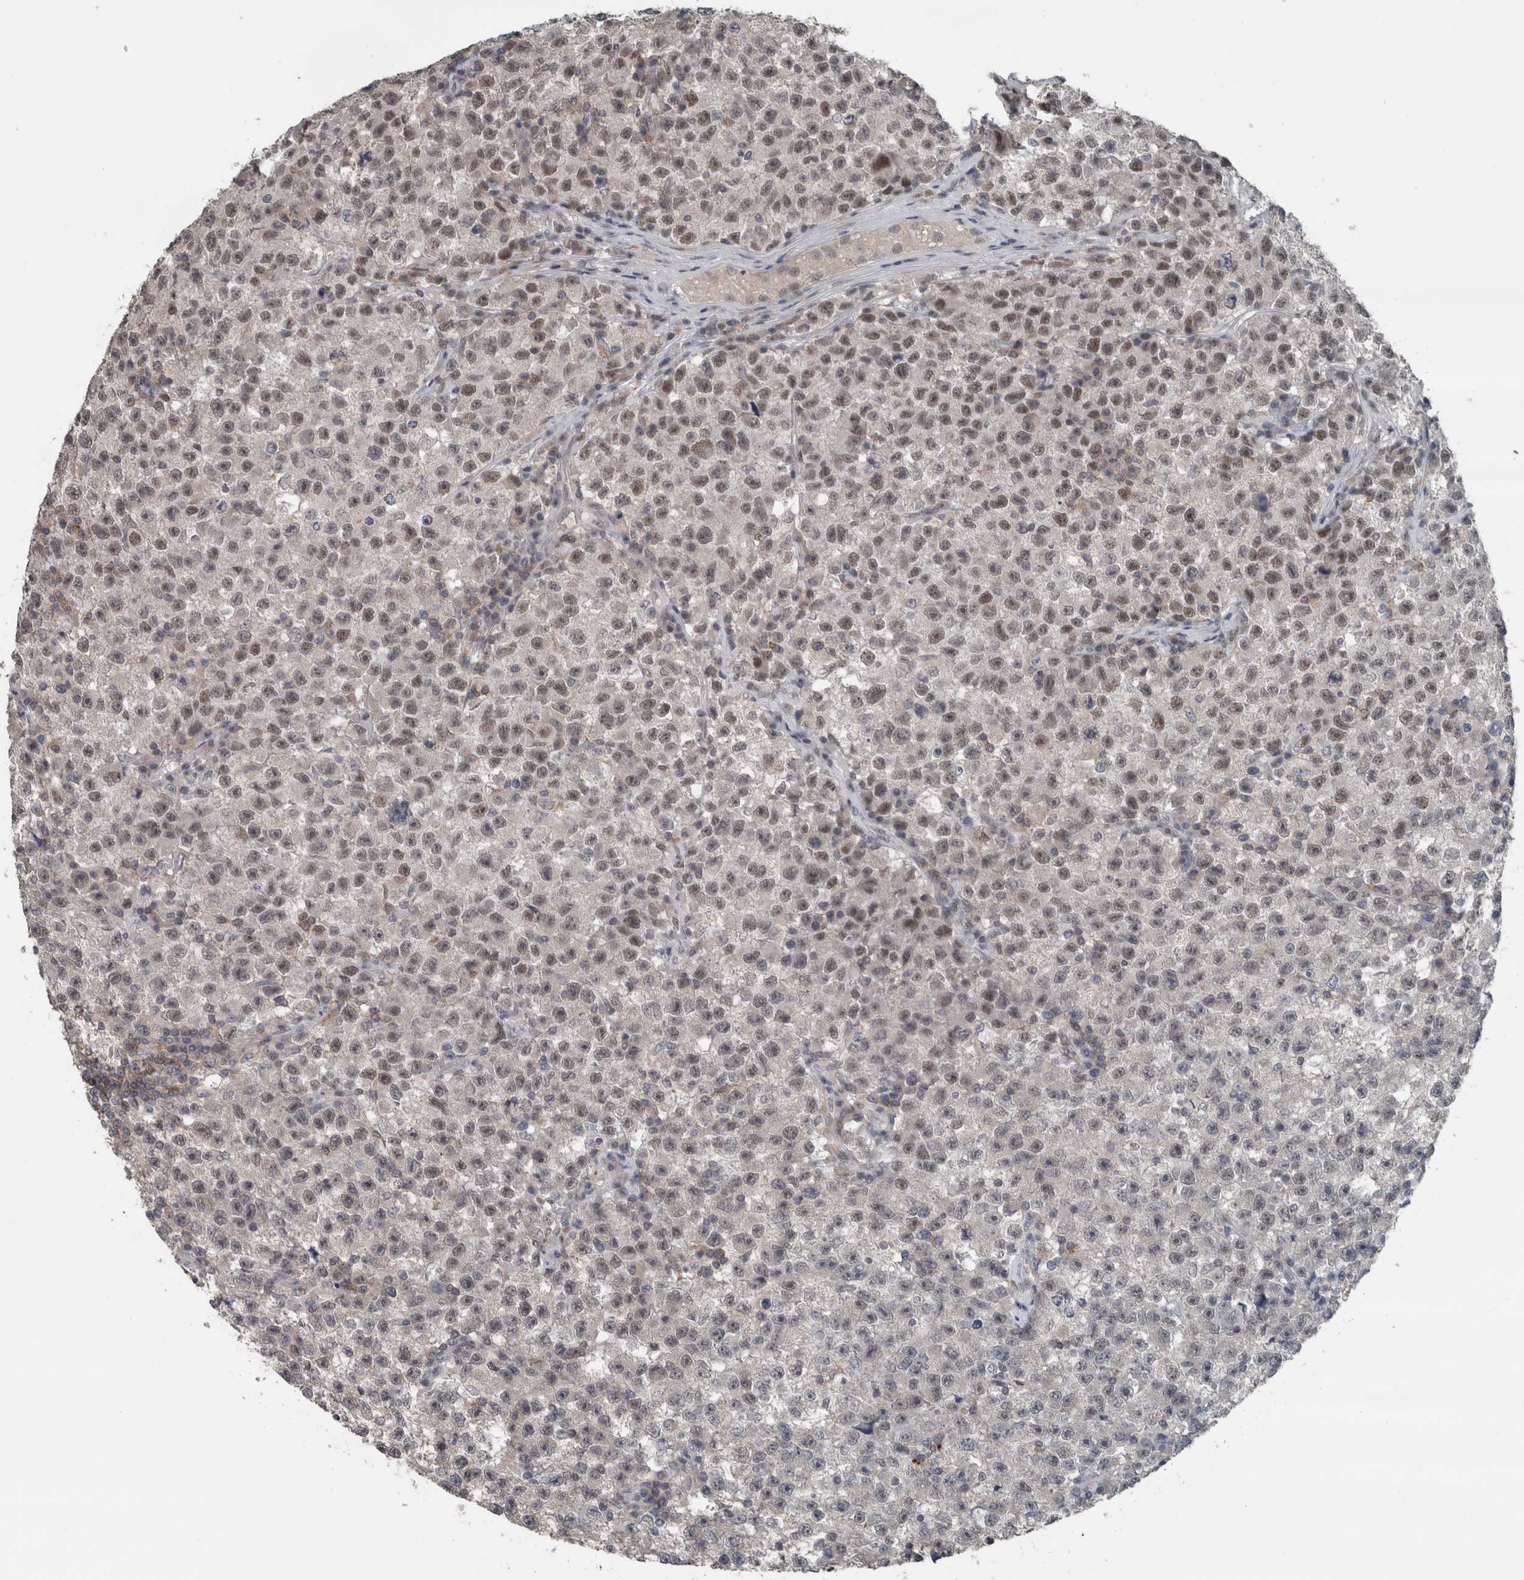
{"staining": {"intensity": "weak", "quantity": "<25%", "location": "nuclear"}, "tissue": "testis cancer", "cell_type": "Tumor cells", "image_type": "cancer", "snomed": [{"axis": "morphology", "description": "Seminoma, NOS"}, {"axis": "topography", "description": "Testis"}], "caption": "Immunohistochemical staining of seminoma (testis) demonstrates no significant expression in tumor cells.", "gene": "ZBTB21", "patient": {"sex": "male", "age": 22}}